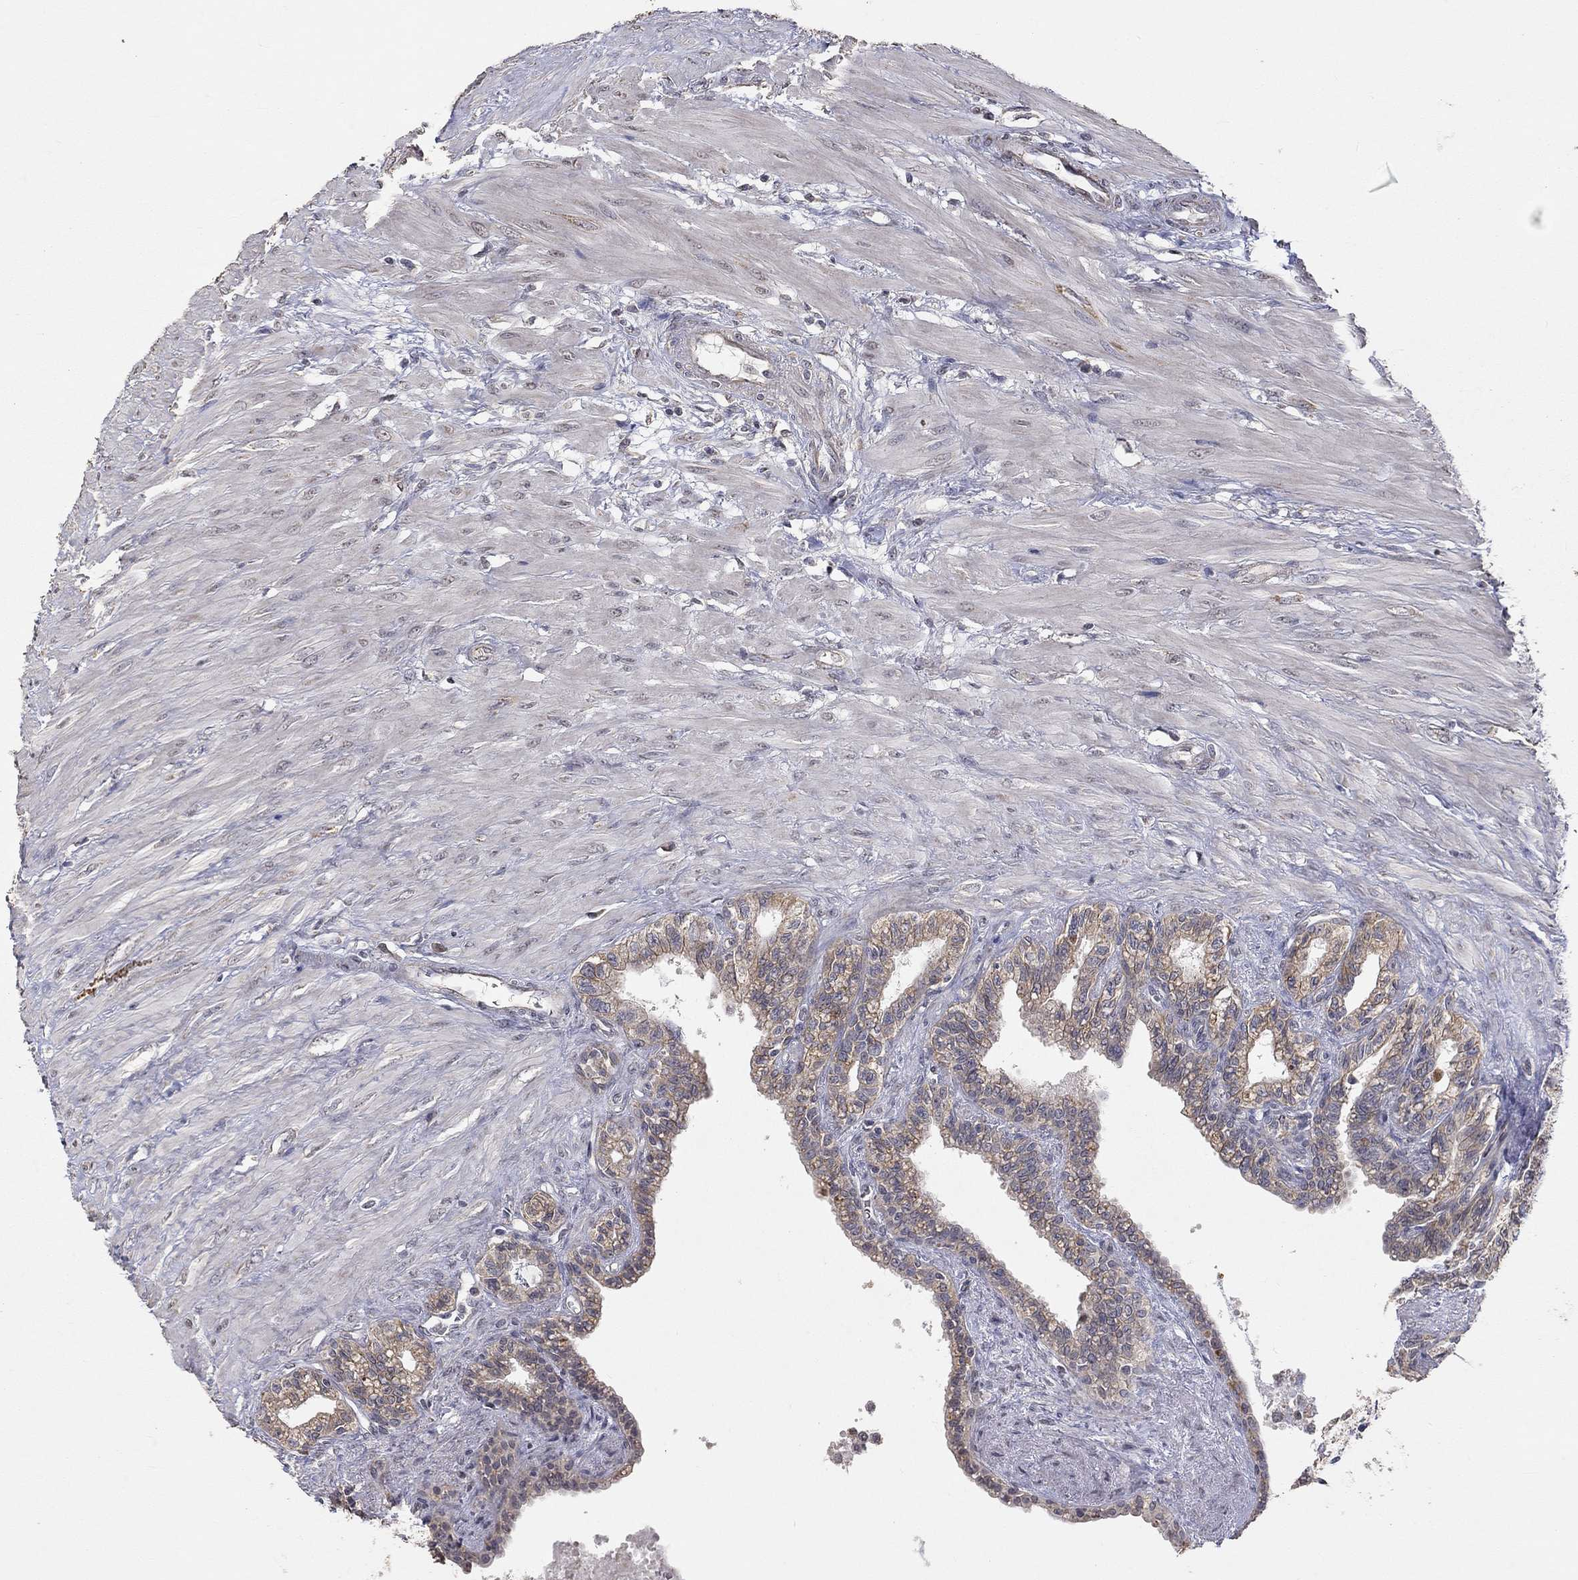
{"staining": {"intensity": "strong", "quantity": "25%-75%", "location": "cytoplasmic/membranous"}, "tissue": "seminal vesicle", "cell_type": "Glandular cells", "image_type": "normal", "snomed": [{"axis": "morphology", "description": "Normal tissue, NOS"}, {"axis": "morphology", "description": "Urothelial carcinoma, NOS"}, {"axis": "topography", "description": "Urinary bladder"}, {"axis": "topography", "description": "Seminal veicle"}], "caption": "The photomicrograph reveals a brown stain indicating the presence of a protein in the cytoplasmic/membranous of glandular cells in seminal vesicle.", "gene": "ANKRA2", "patient": {"sex": "male", "age": 76}}